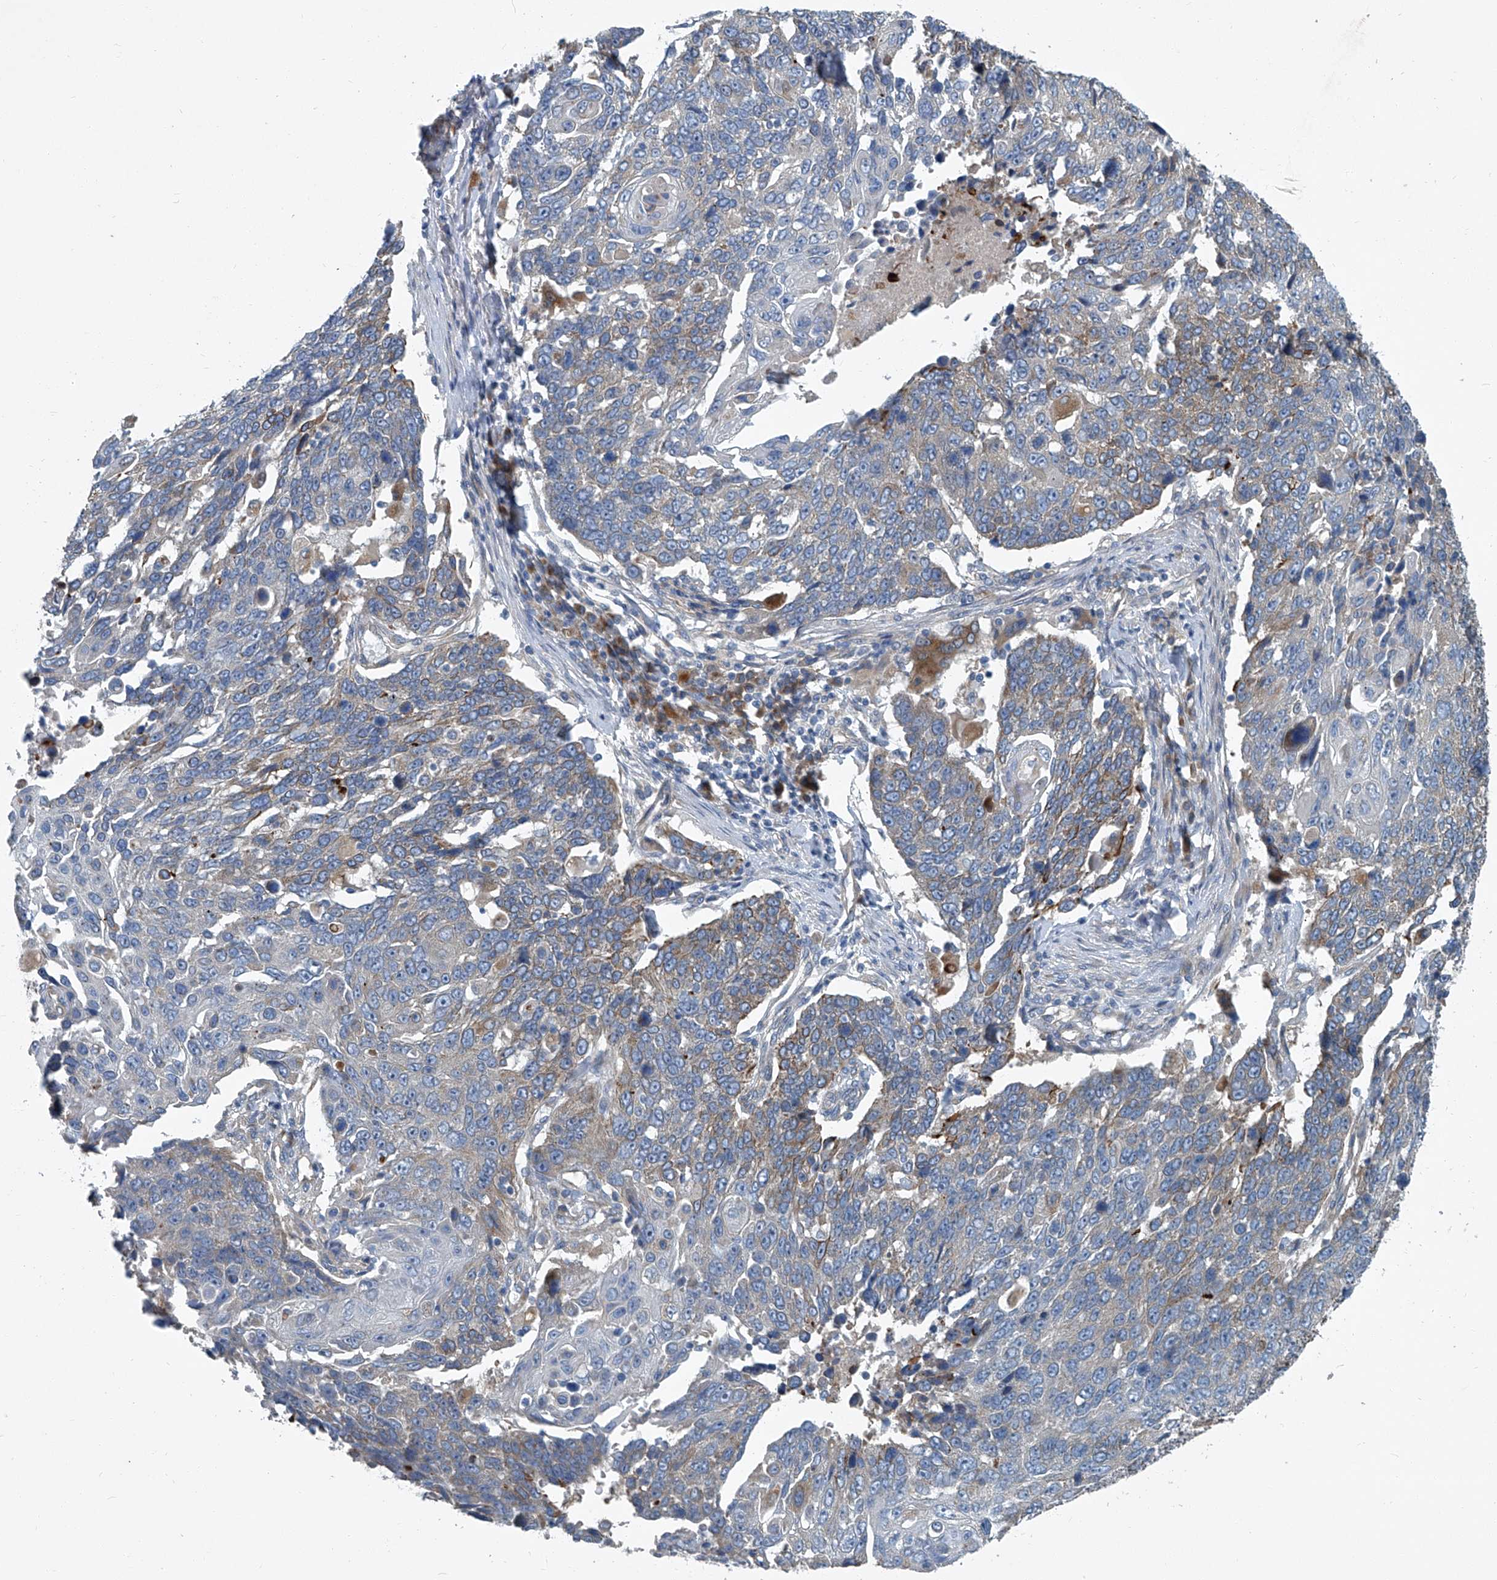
{"staining": {"intensity": "weak", "quantity": ">75%", "location": "cytoplasmic/membranous"}, "tissue": "lung cancer", "cell_type": "Tumor cells", "image_type": "cancer", "snomed": [{"axis": "morphology", "description": "Squamous cell carcinoma, NOS"}, {"axis": "topography", "description": "Lung"}], "caption": "Immunohistochemical staining of human squamous cell carcinoma (lung) displays weak cytoplasmic/membranous protein expression in about >75% of tumor cells. Nuclei are stained in blue.", "gene": "SLC26A11", "patient": {"sex": "male", "age": 66}}